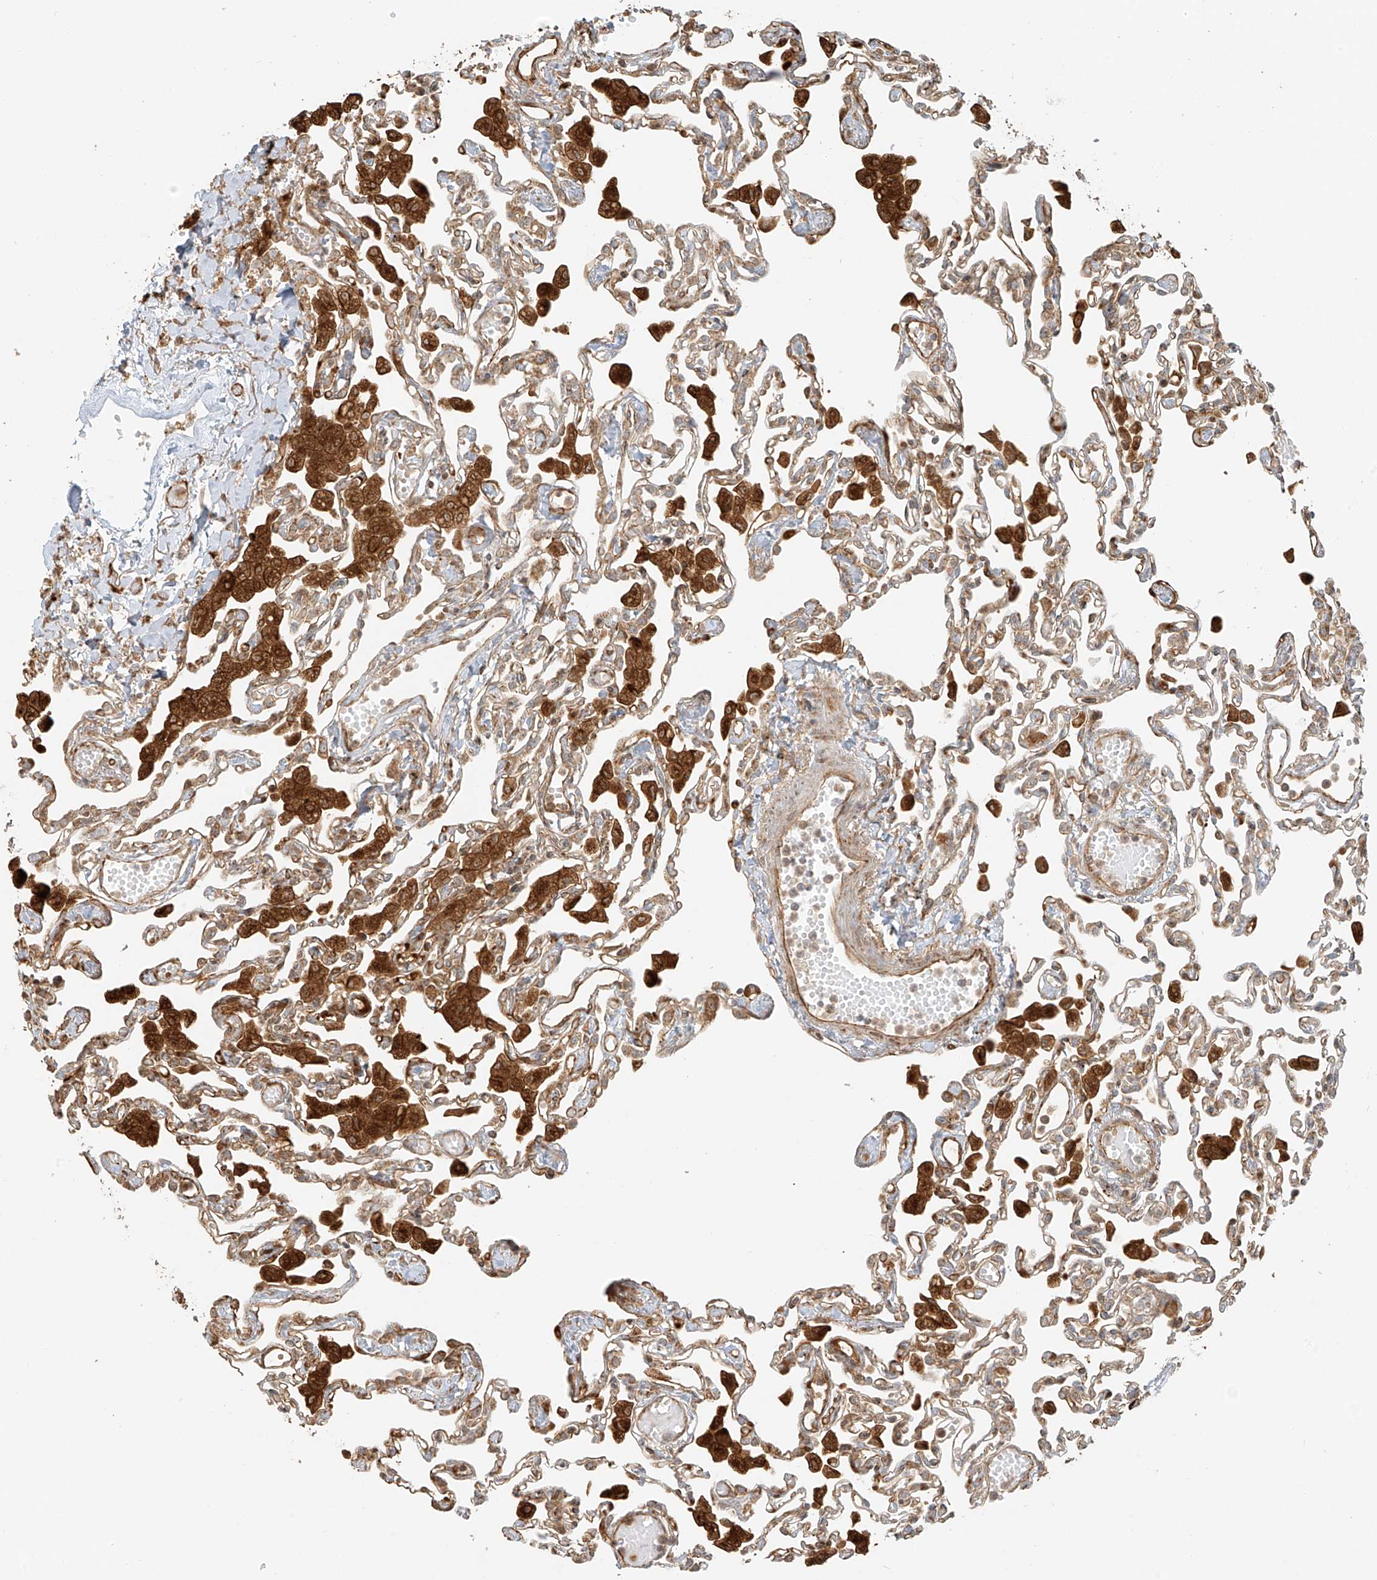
{"staining": {"intensity": "moderate", "quantity": ">75%", "location": "cytoplasmic/membranous"}, "tissue": "lung", "cell_type": "Alveolar cells", "image_type": "normal", "snomed": [{"axis": "morphology", "description": "Normal tissue, NOS"}, {"axis": "topography", "description": "Bronchus"}, {"axis": "topography", "description": "Lung"}], "caption": "This image demonstrates immunohistochemistry staining of normal lung, with medium moderate cytoplasmic/membranous positivity in about >75% of alveolar cells.", "gene": "MIPEP", "patient": {"sex": "female", "age": 49}}